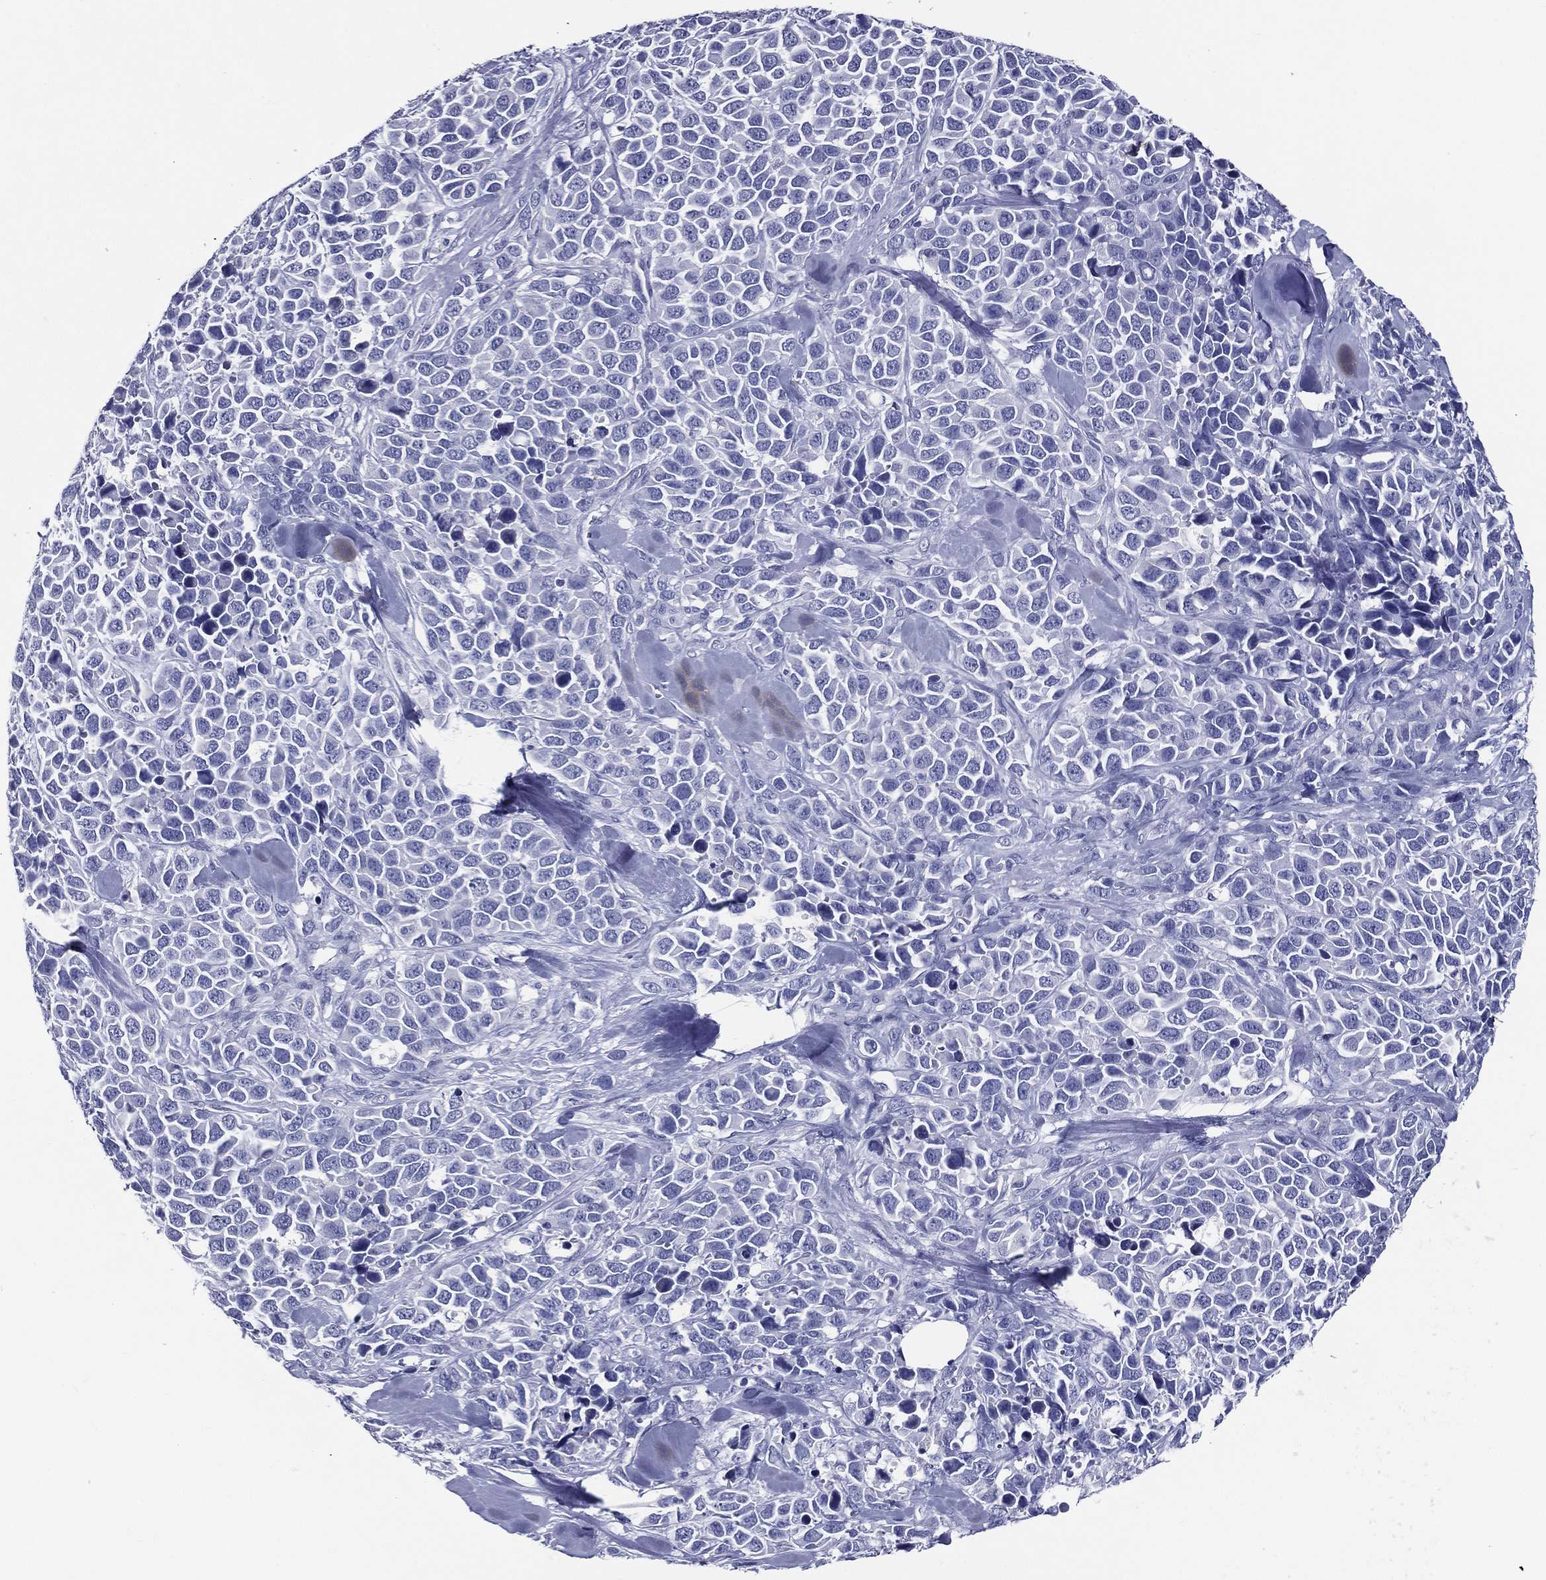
{"staining": {"intensity": "negative", "quantity": "none", "location": "none"}, "tissue": "melanoma", "cell_type": "Tumor cells", "image_type": "cancer", "snomed": [{"axis": "morphology", "description": "Malignant melanoma, Metastatic site"}, {"axis": "topography", "description": "Skin"}], "caption": "There is no significant staining in tumor cells of malignant melanoma (metastatic site).", "gene": "ACE2", "patient": {"sex": "male", "age": 84}}